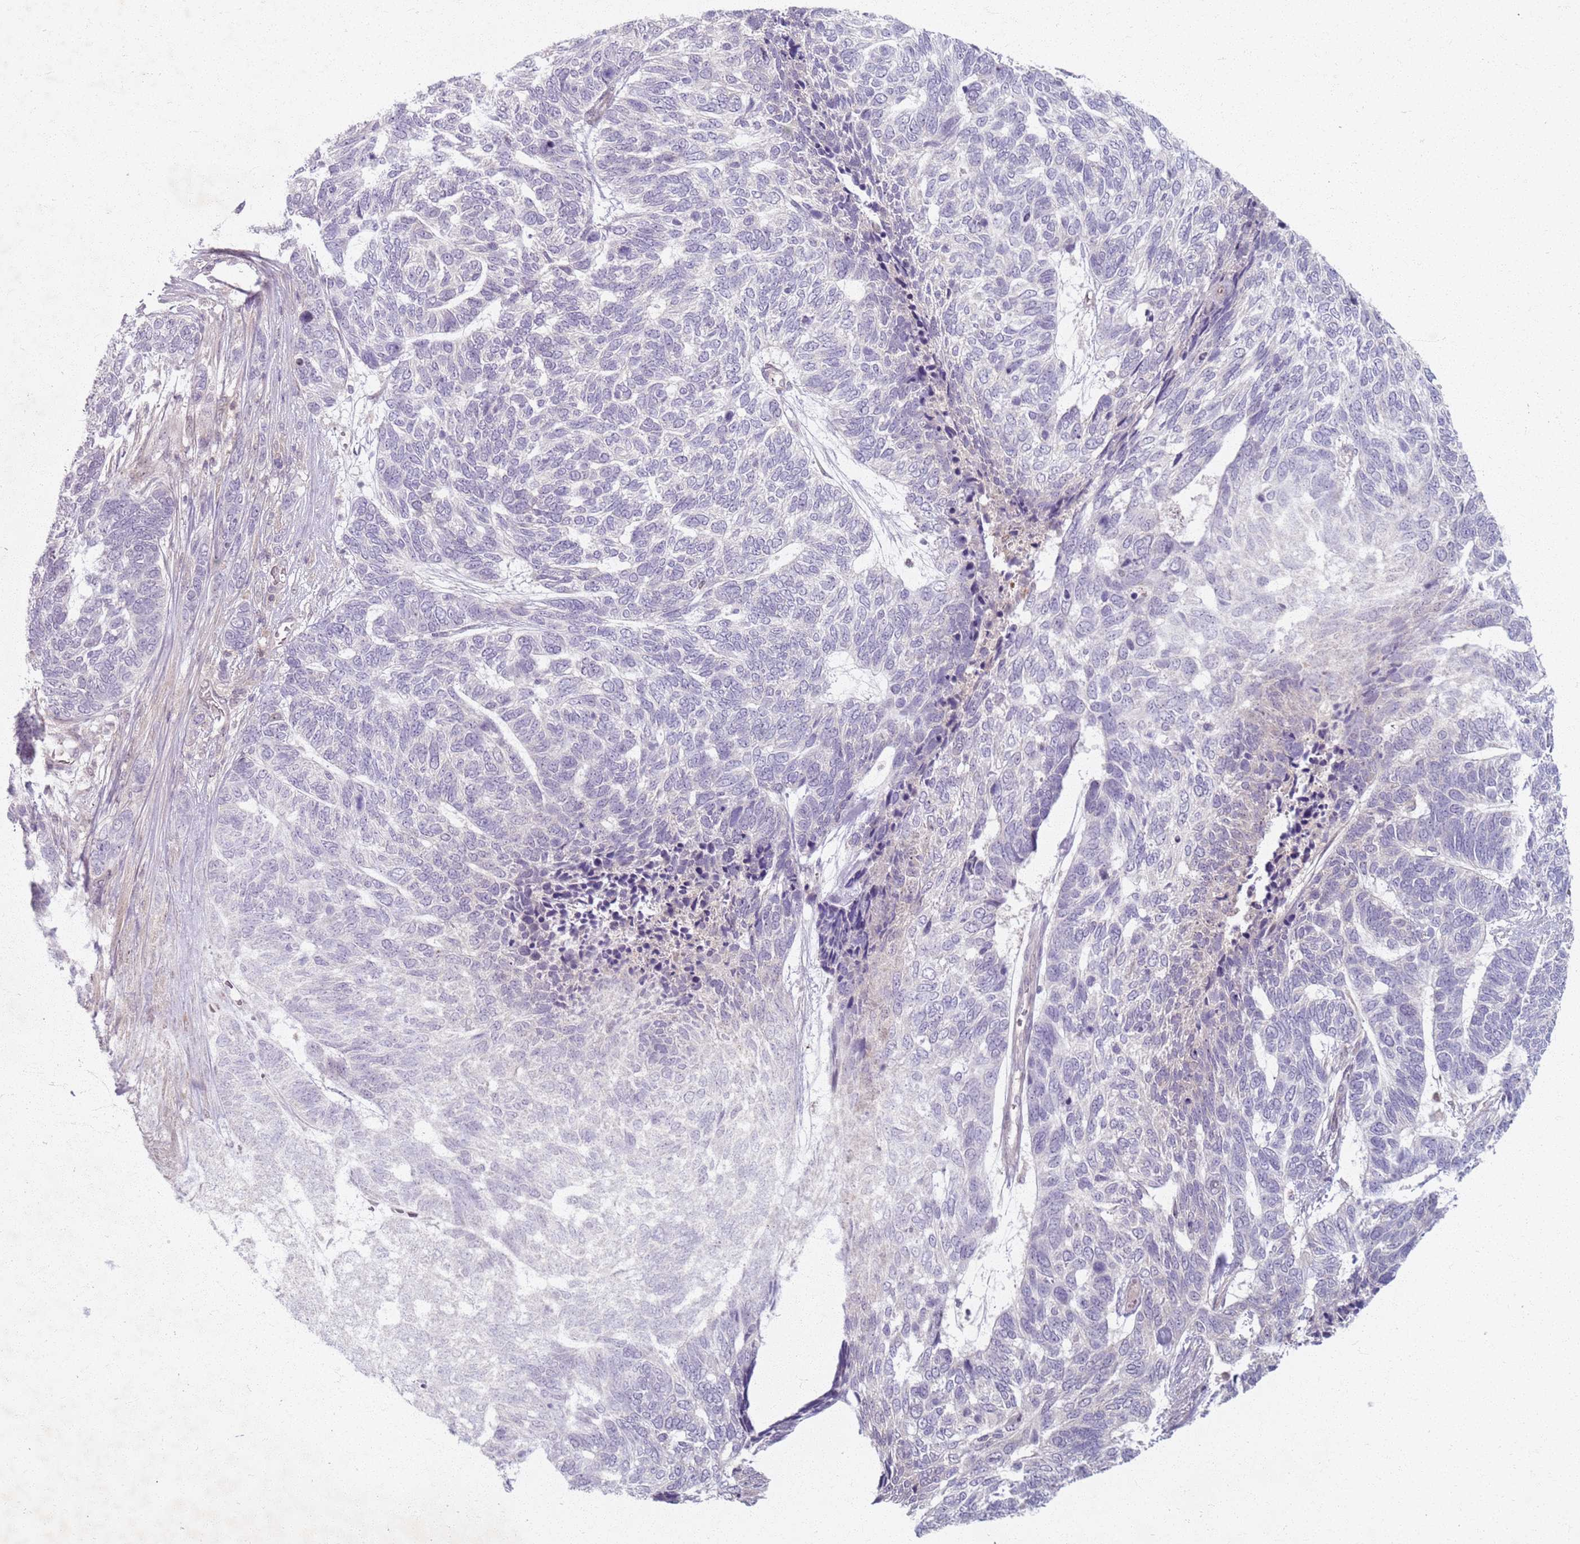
{"staining": {"intensity": "negative", "quantity": "none", "location": "none"}, "tissue": "skin cancer", "cell_type": "Tumor cells", "image_type": "cancer", "snomed": [{"axis": "morphology", "description": "Basal cell carcinoma"}, {"axis": "topography", "description": "Skin"}], "caption": "Tumor cells are negative for brown protein staining in basal cell carcinoma (skin).", "gene": "ZDHHC2", "patient": {"sex": "female", "age": 65}}